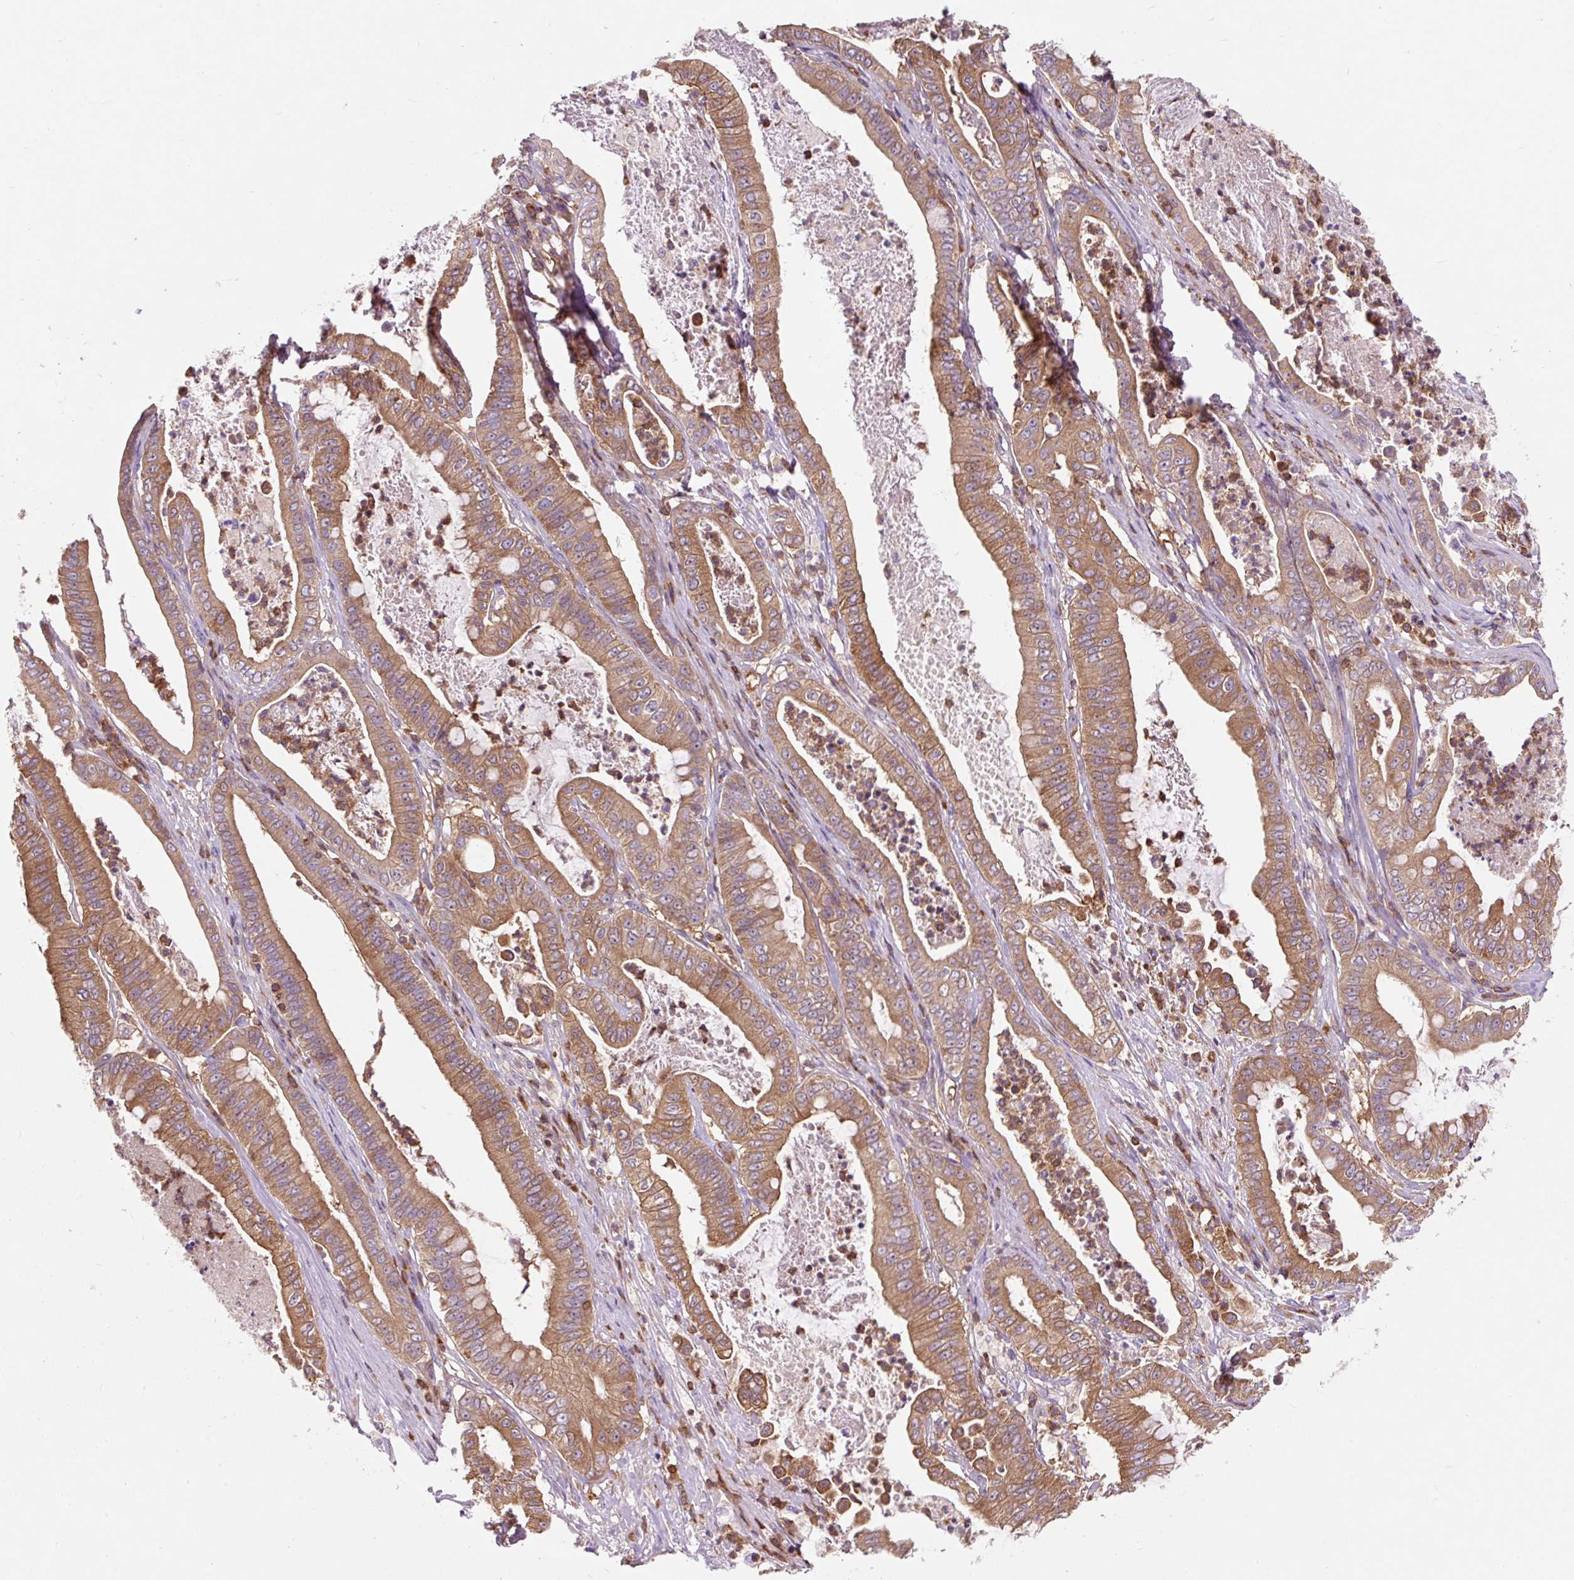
{"staining": {"intensity": "moderate", "quantity": ">75%", "location": "cytoplasmic/membranous"}, "tissue": "pancreatic cancer", "cell_type": "Tumor cells", "image_type": "cancer", "snomed": [{"axis": "morphology", "description": "Adenocarcinoma, NOS"}, {"axis": "topography", "description": "Pancreas"}], "caption": "This photomicrograph shows IHC staining of adenocarcinoma (pancreatic), with medium moderate cytoplasmic/membranous staining in about >75% of tumor cells.", "gene": "CISD3", "patient": {"sex": "male", "age": 71}}